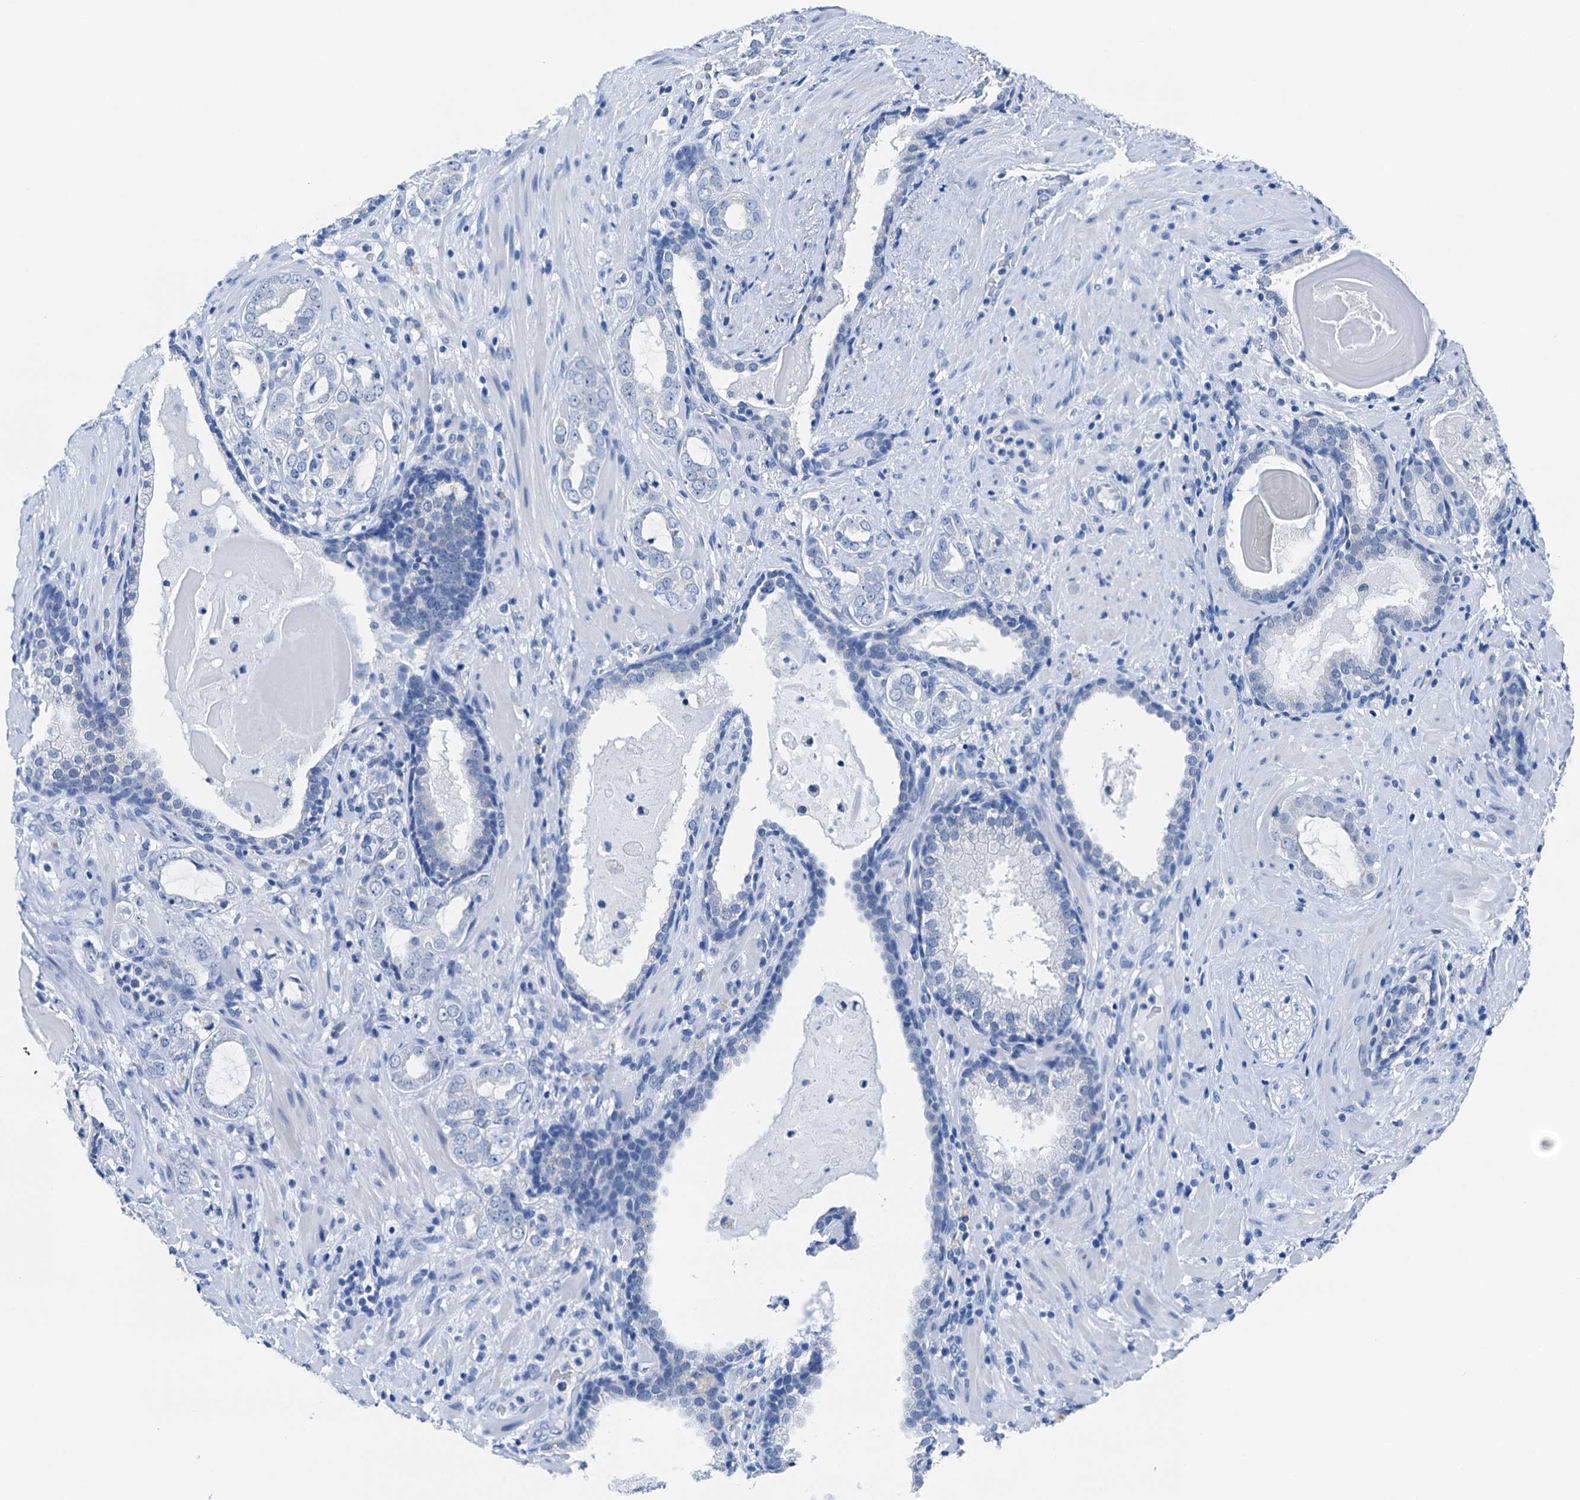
{"staining": {"intensity": "negative", "quantity": "none", "location": "none"}, "tissue": "prostate cancer", "cell_type": "Tumor cells", "image_type": "cancer", "snomed": [{"axis": "morphology", "description": "Adenocarcinoma, High grade"}, {"axis": "topography", "description": "Prostate"}], "caption": "Tumor cells show no significant protein expression in prostate cancer (adenocarcinoma (high-grade)).", "gene": "CBLN3", "patient": {"sex": "male", "age": 64}}